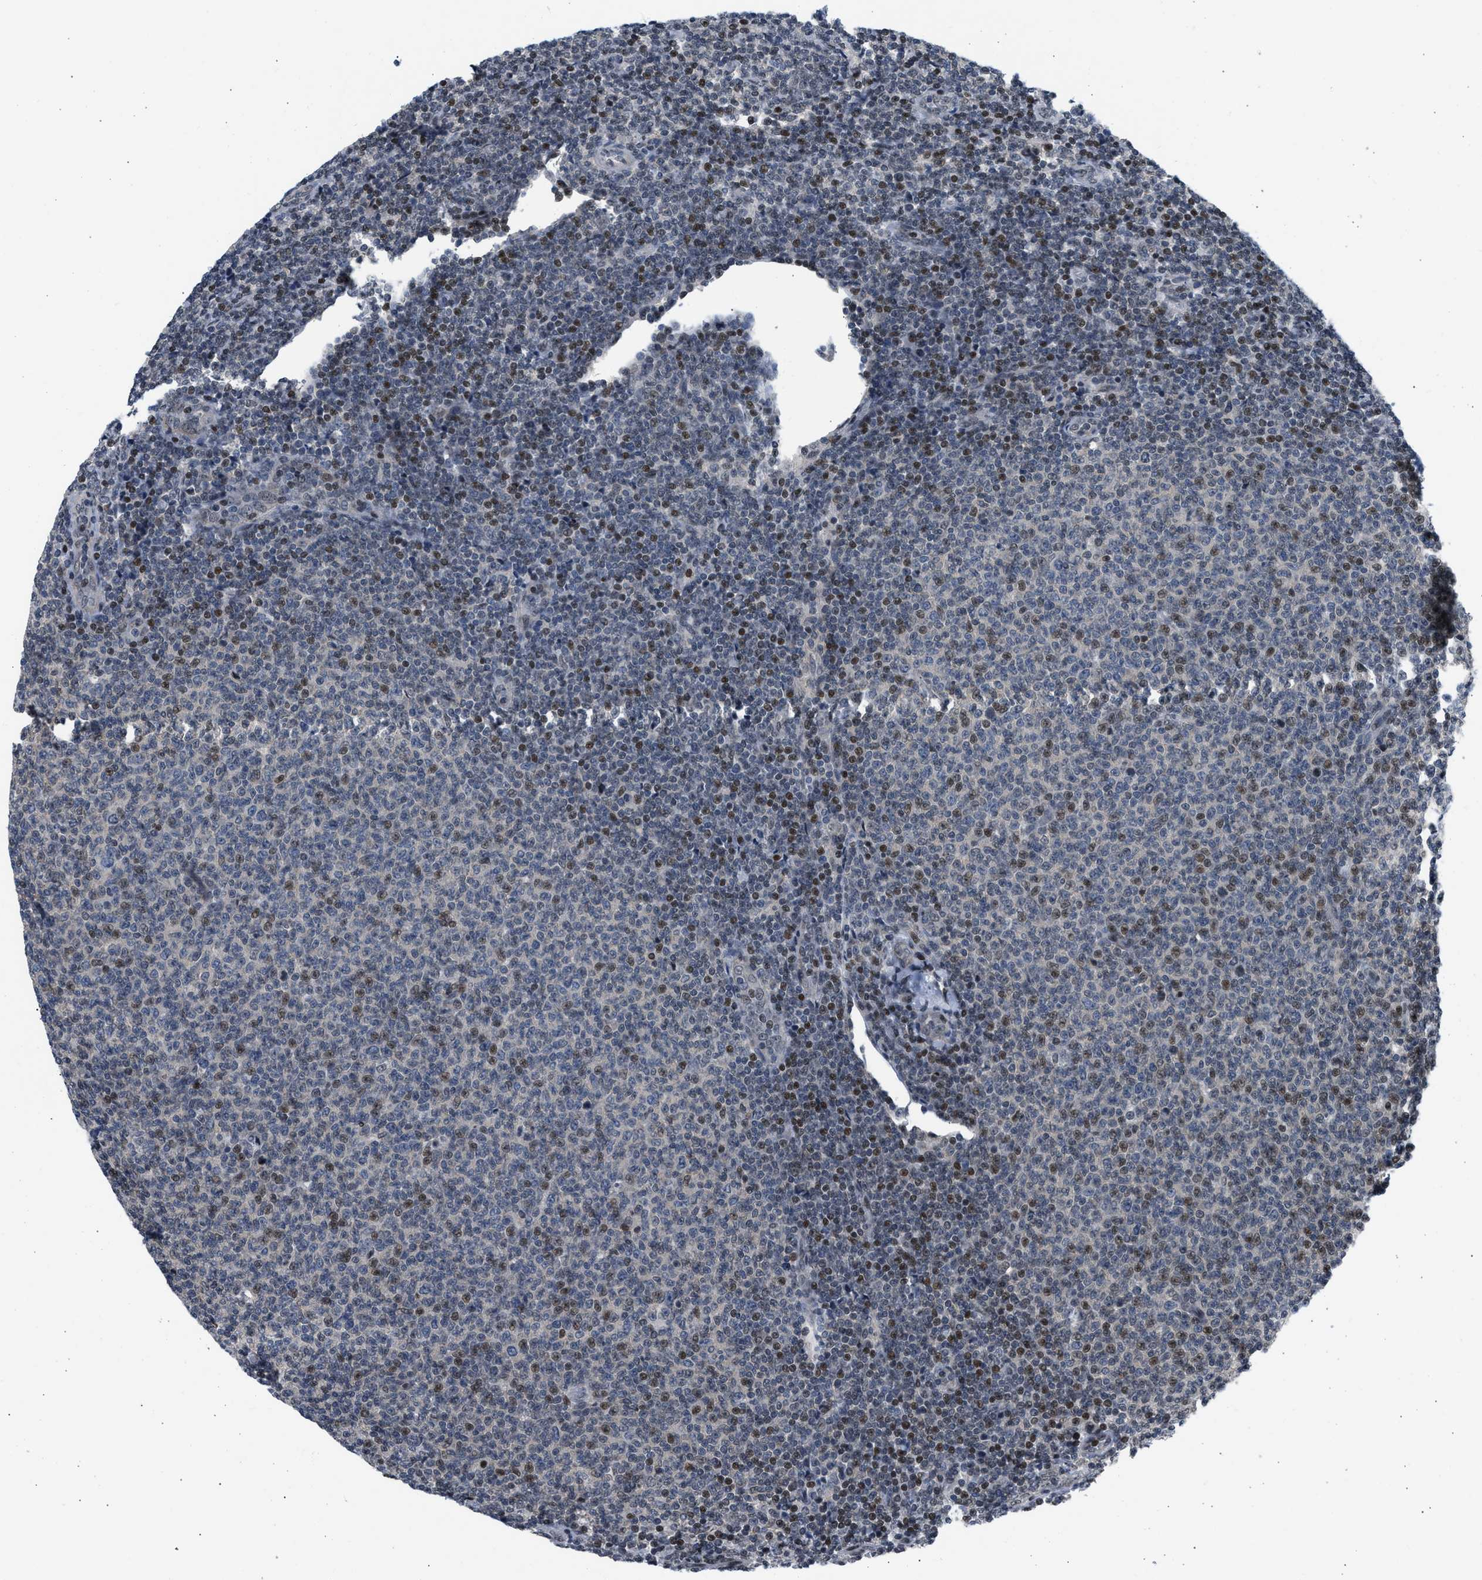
{"staining": {"intensity": "moderate", "quantity": "25%-75%", "location": "nuclear"}, "tissue": "lymphoma", "cell_type": "Tumor cells", "image_type": "cancer", "snomed": [{"axis": "morphology", "description": "Malignant lymphoma, non-Hodgkin's type, Low grade"}, {"axis": "topography", "description": "Lymph node"}], "caption": "DAB immunohistochemical staining of human lymphoma displays moderate nuclear protein expression in about 25%-75% of tumor cells. The staining was performed using DAB, with brown indicating positive protein expression. Nuclei are stained blue with hematoxylin.", "gene": "OLIG3", "patient": {"sex": "male", "age": 66}}